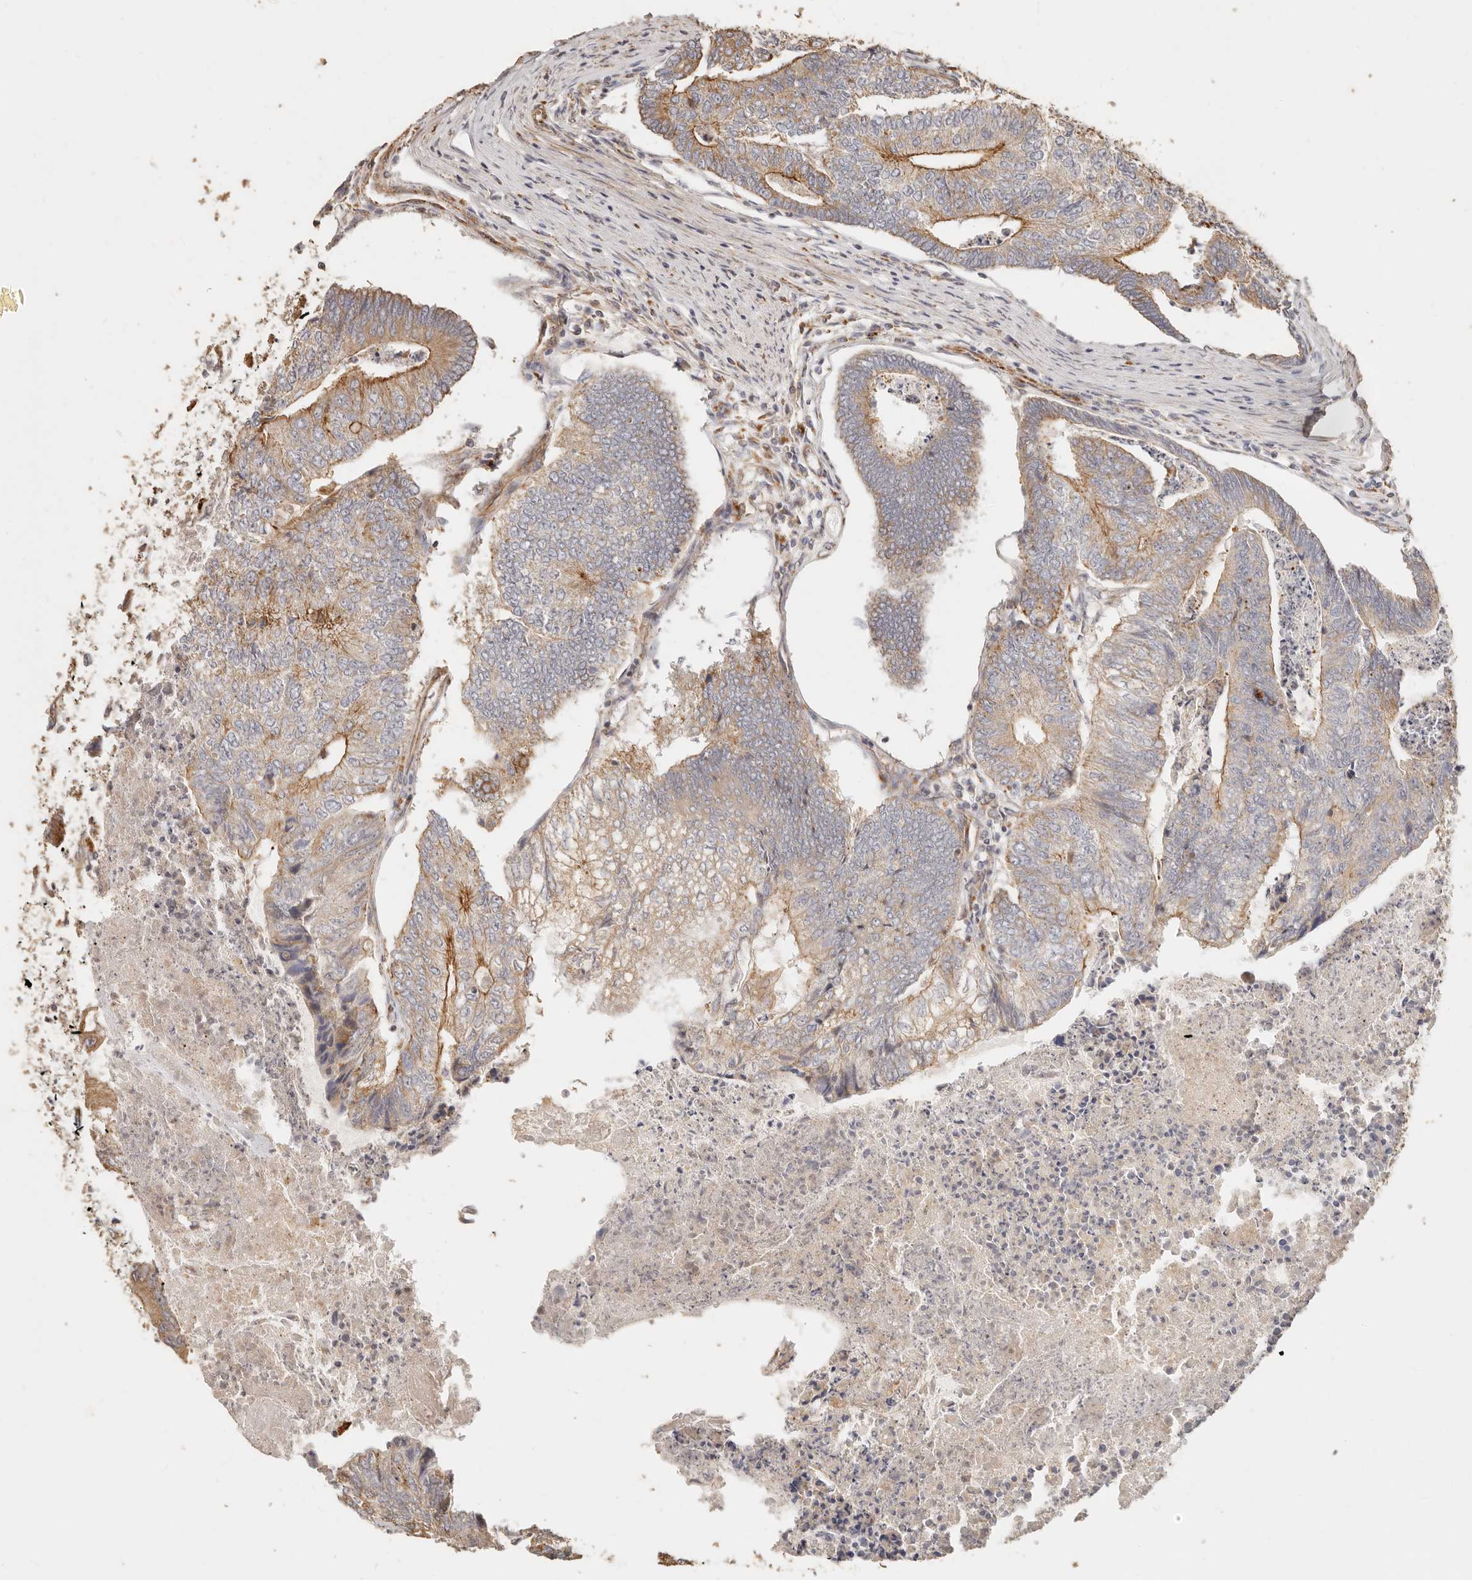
{"staining": {"intensity": "moderate", "quantity": "25%-75%", "location": "cytoplasmic/membranous"}, "tissue": "colorectal cancer", "cell_type": "Tumor cells", "image_type": "cancer", "snomed": [{"axis": "morphology", "description": "Adenocarcinoma, NOS"}, {"axis": "topography", "description": "Colon"}], "caption": "Approximately 25%-75% of tumor cells in adenocarcinoma (colorectal) reveal moderate cytoplasmic/membranous protein expression as visualized by brown immunohistochemical staining.", "gene": "PTPN22", "patient": {"sex": "female", "age": 67}}